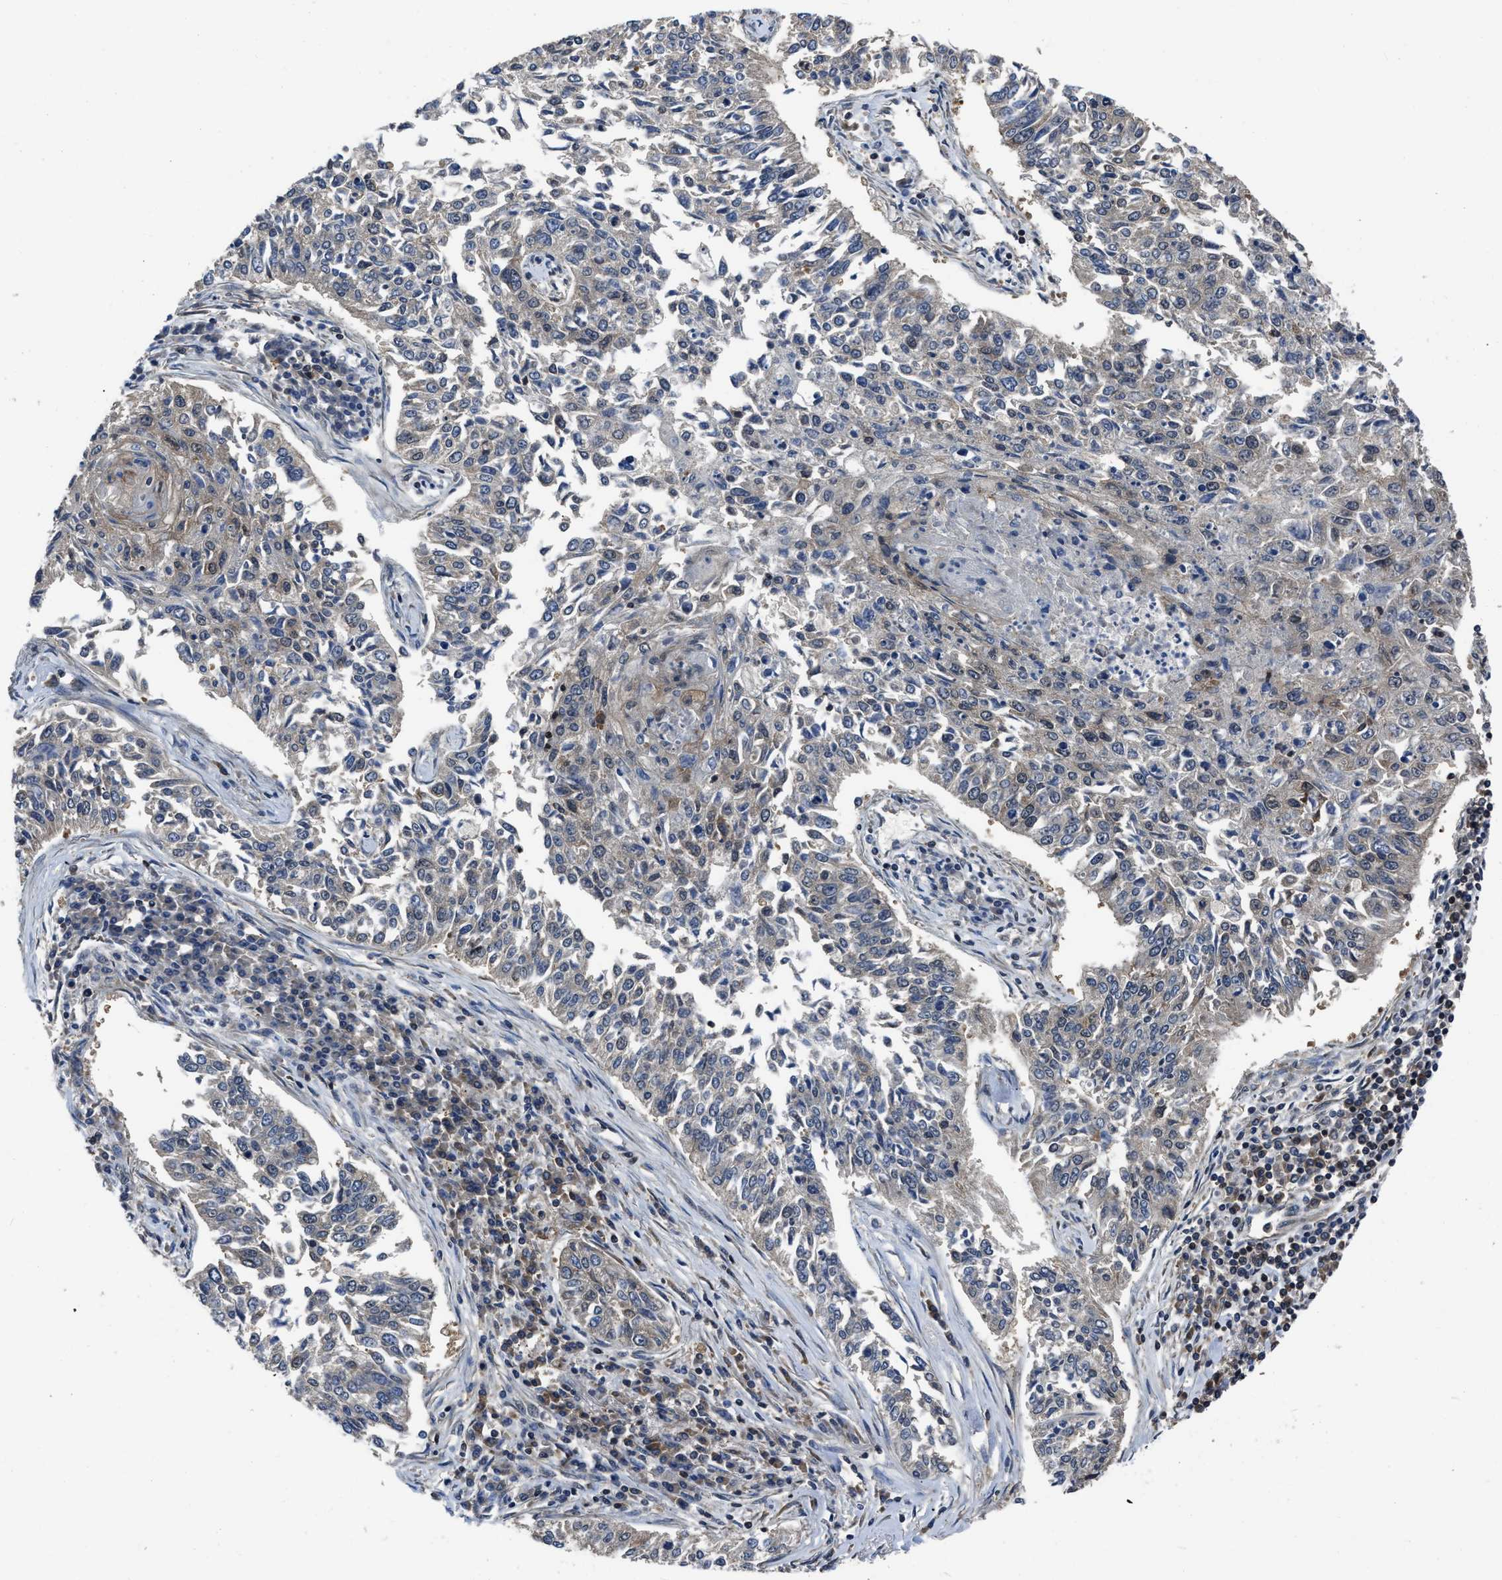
{"staining": {"intensity": "negative", "quantity": "none", "location": "none"}, "tissue": "lung cancer", "cell_type": "Tumor cells", "image_type": "cancer", "snomed": [{"axis": "morphology", "description": "Normal tissue, NOS"}, {"axis": "morphology", "description": "Squamous cell carcinoma, NOS"}, {"axis": "topography", "description": "Cartilage tissue"}, {"axis": "topography", "description": "Bronchus"}, {"axis": "topography", "description": "Lung"}], "caption": "IHC of human lung squamous cell carcinoma exhibits no staining in tumor cells. (Brightfield microscopy of DAB (3,3'-diaminobenzidine) IHC at high magnification).", "gene": "YARS1", "patient": {"sex": "female", "age": 49}}